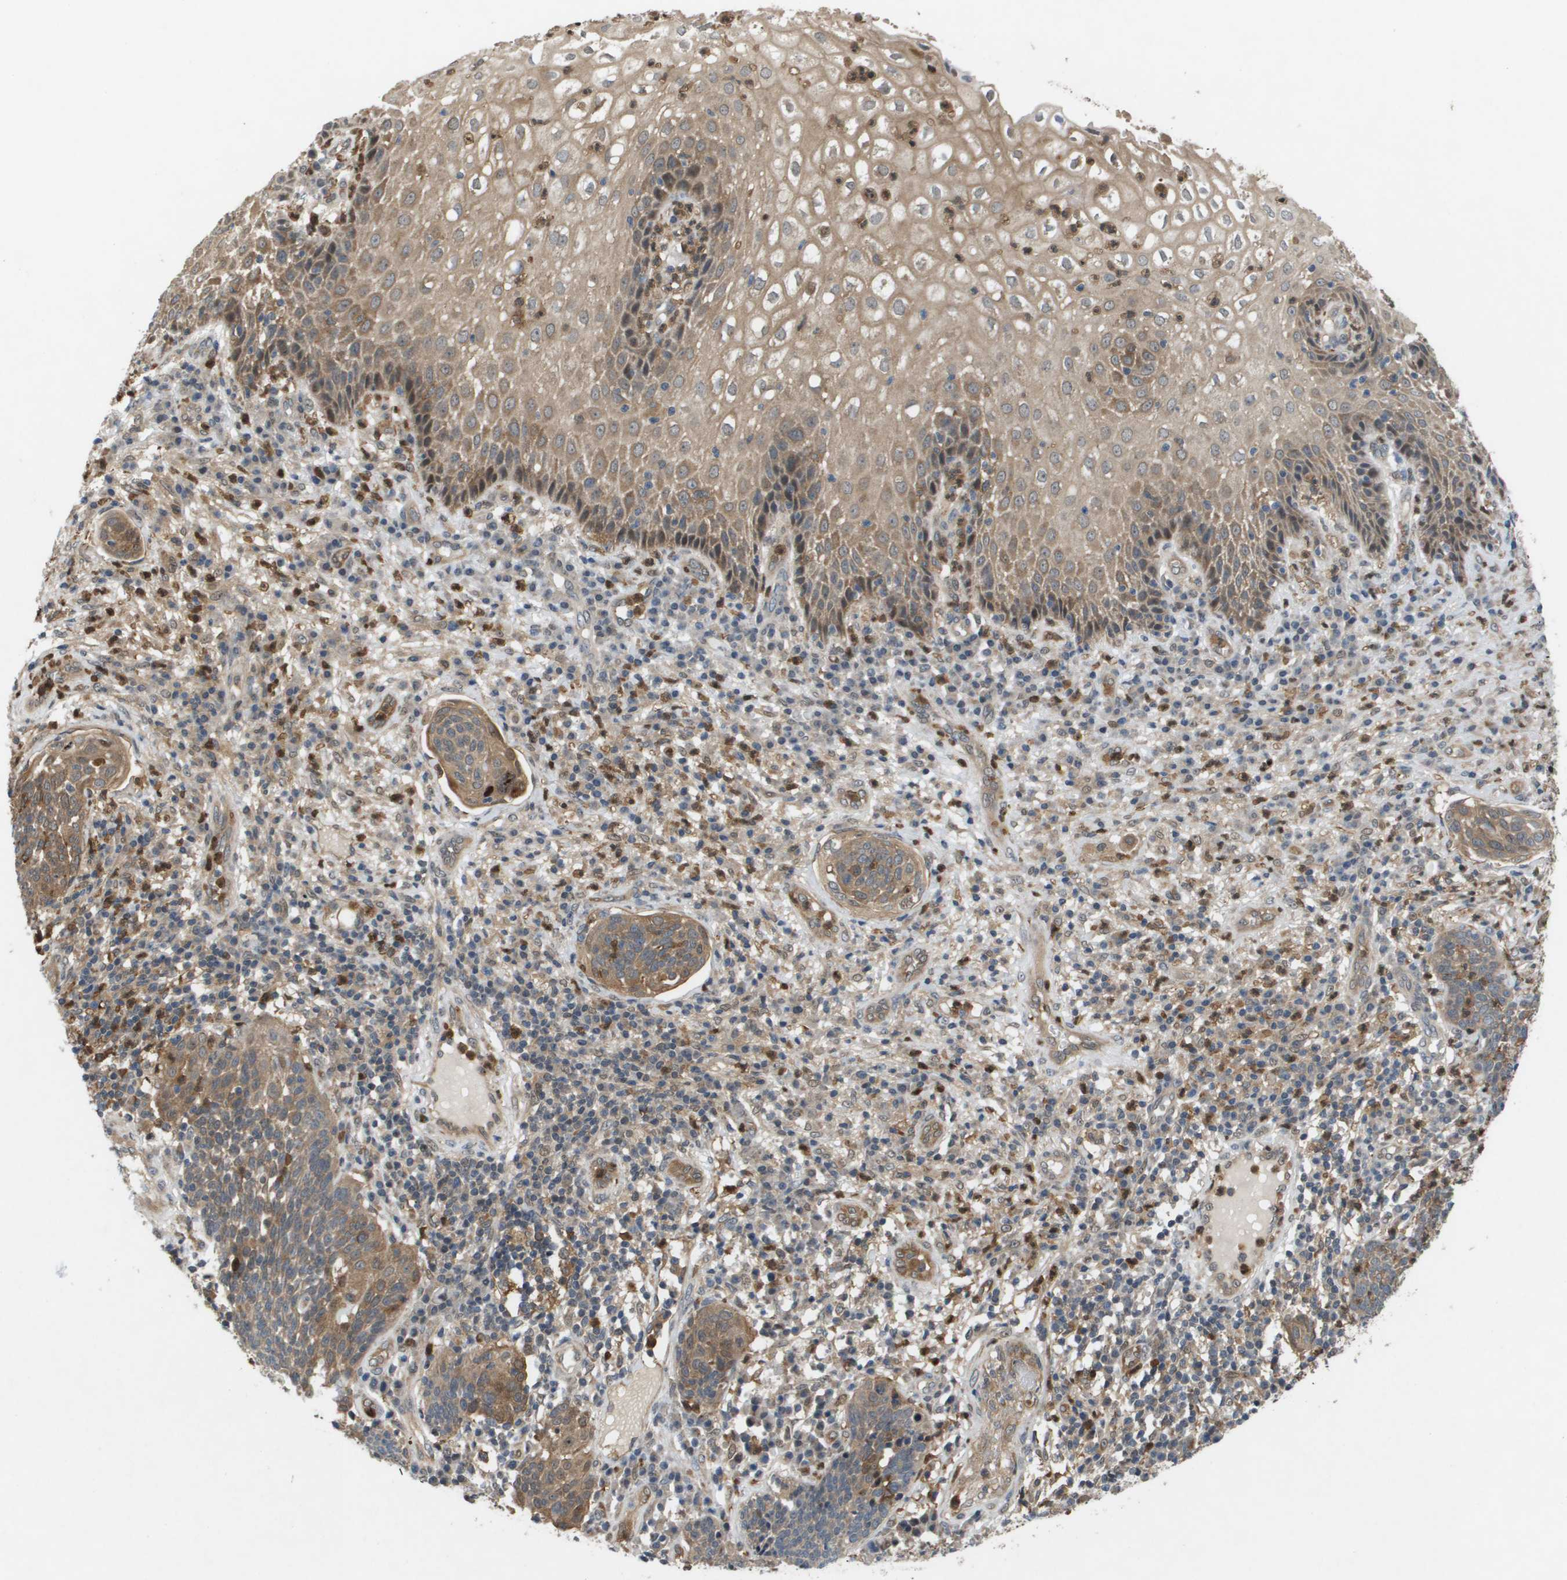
{"staining": {"intensity": "moderate", "quantity": ">75%", "location": "cytoplasmic/membranous,nuclear"}, "tissue": "cervical cancer", "cell_type": "Tumor cells", "image_type": "cancer", "snomed": [{"axis": "morphology", "description": "Squamous cell carcinoma, NOS"}, {"axis": "topography", "description": "Cervix"}], "caption": "The image exhibits a brown stain indicating the presence of a protein in the cytoplasmic/membranous and nuclear of tumor cells in cervical cancer.", "gene": "PALD1", "patient": {"sex": "female", "age": 34}}